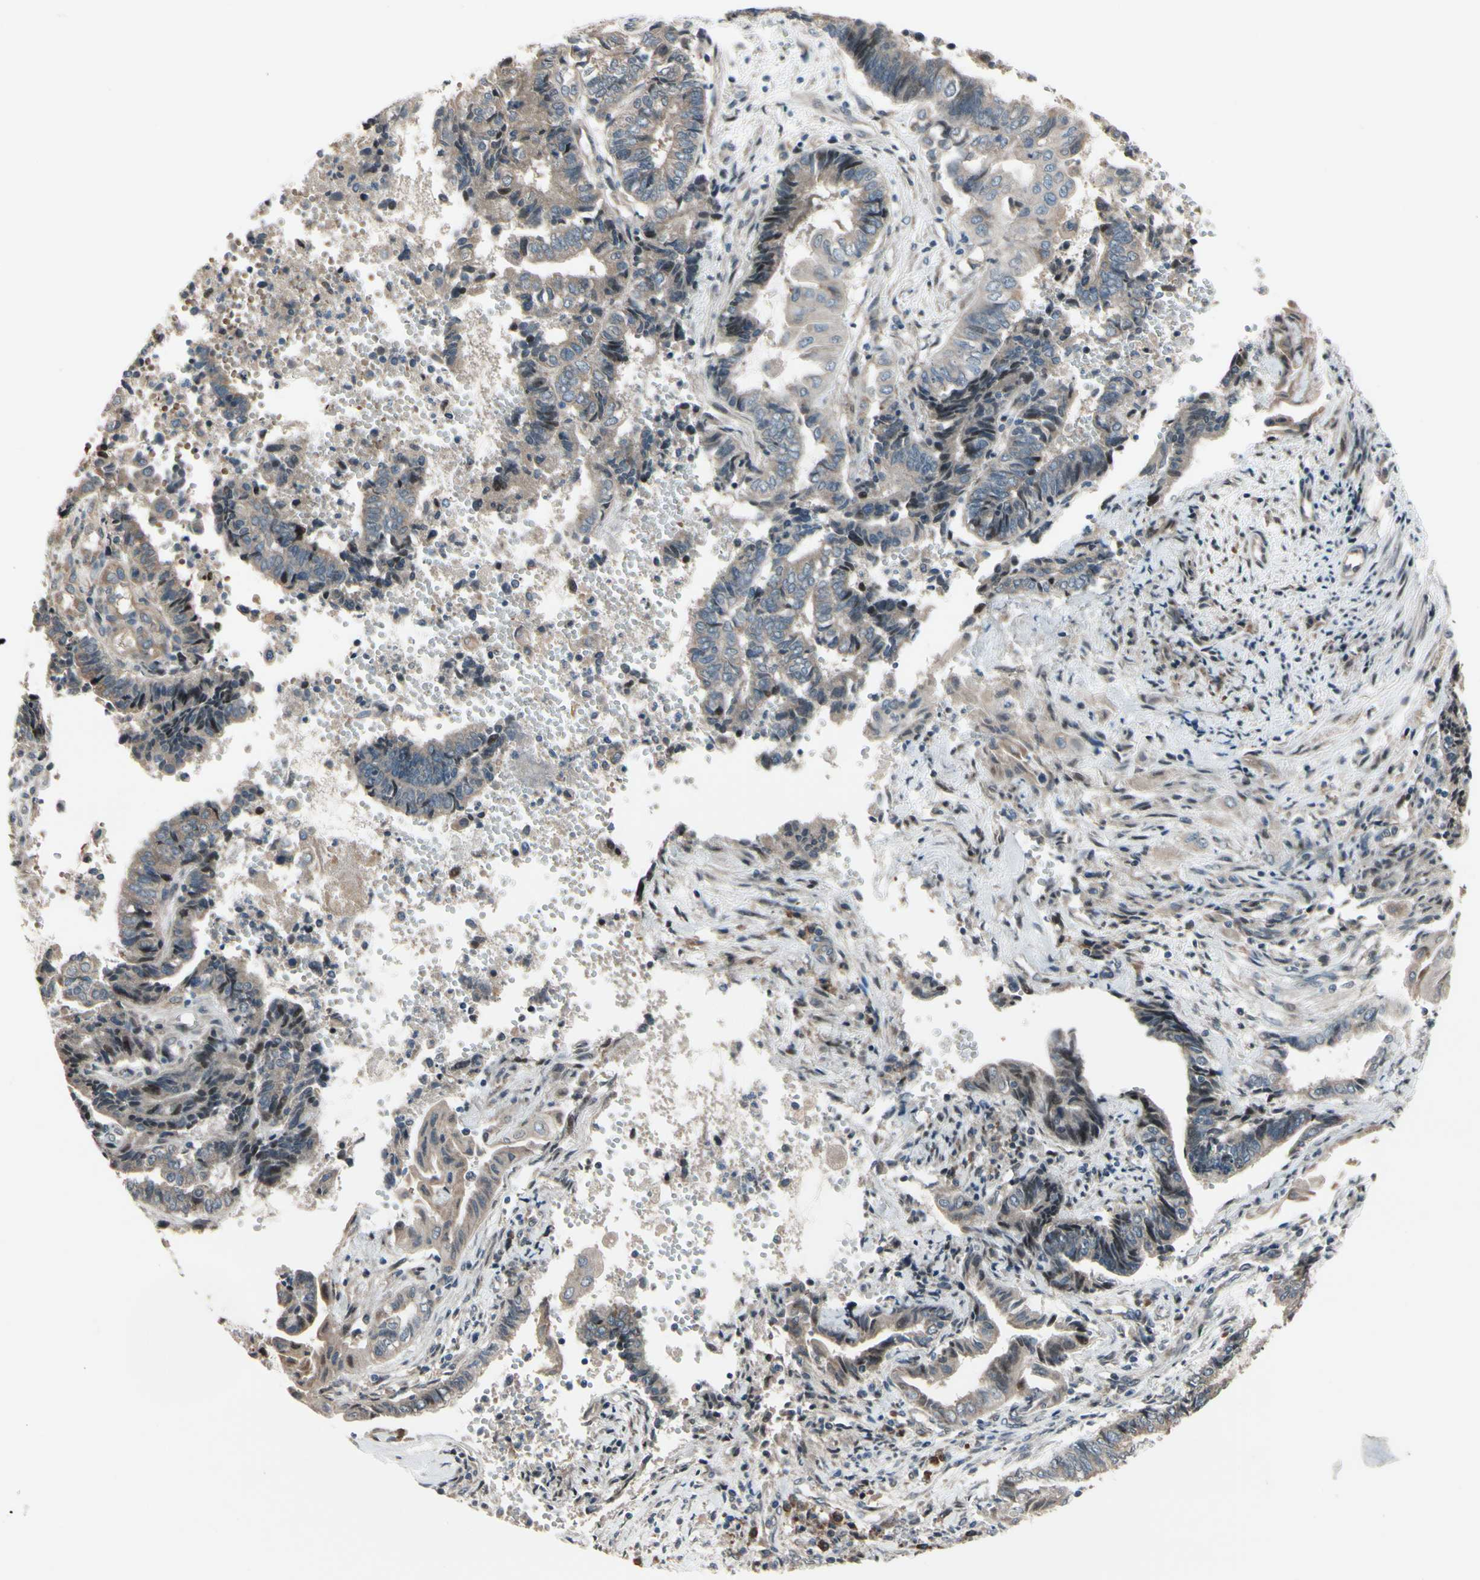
{"staining": {"intensity": "weak", "quantity": "25%-75%", "location": "cytoplasmic/membranous"}, "tissue": "endometrial cancer", "cell_type": "Tumor cells", "image_type": "cancer", "snomed": [{"axis": "morphology", "description": "Adenocarcinoma, NOS"}, {"axis": "topography", "description": "Uterus"}, {"axis": "topography", "description": "Endometrium"}], "caption": "Brown immunohistochemical staining in adenocarcinoma (endometrial) reveals weak cytoplasmic/membranous staining in about 25%-75% of tumor cells.", "gene": "SNX29", "patient": {"sex": "female", "age": 70}}